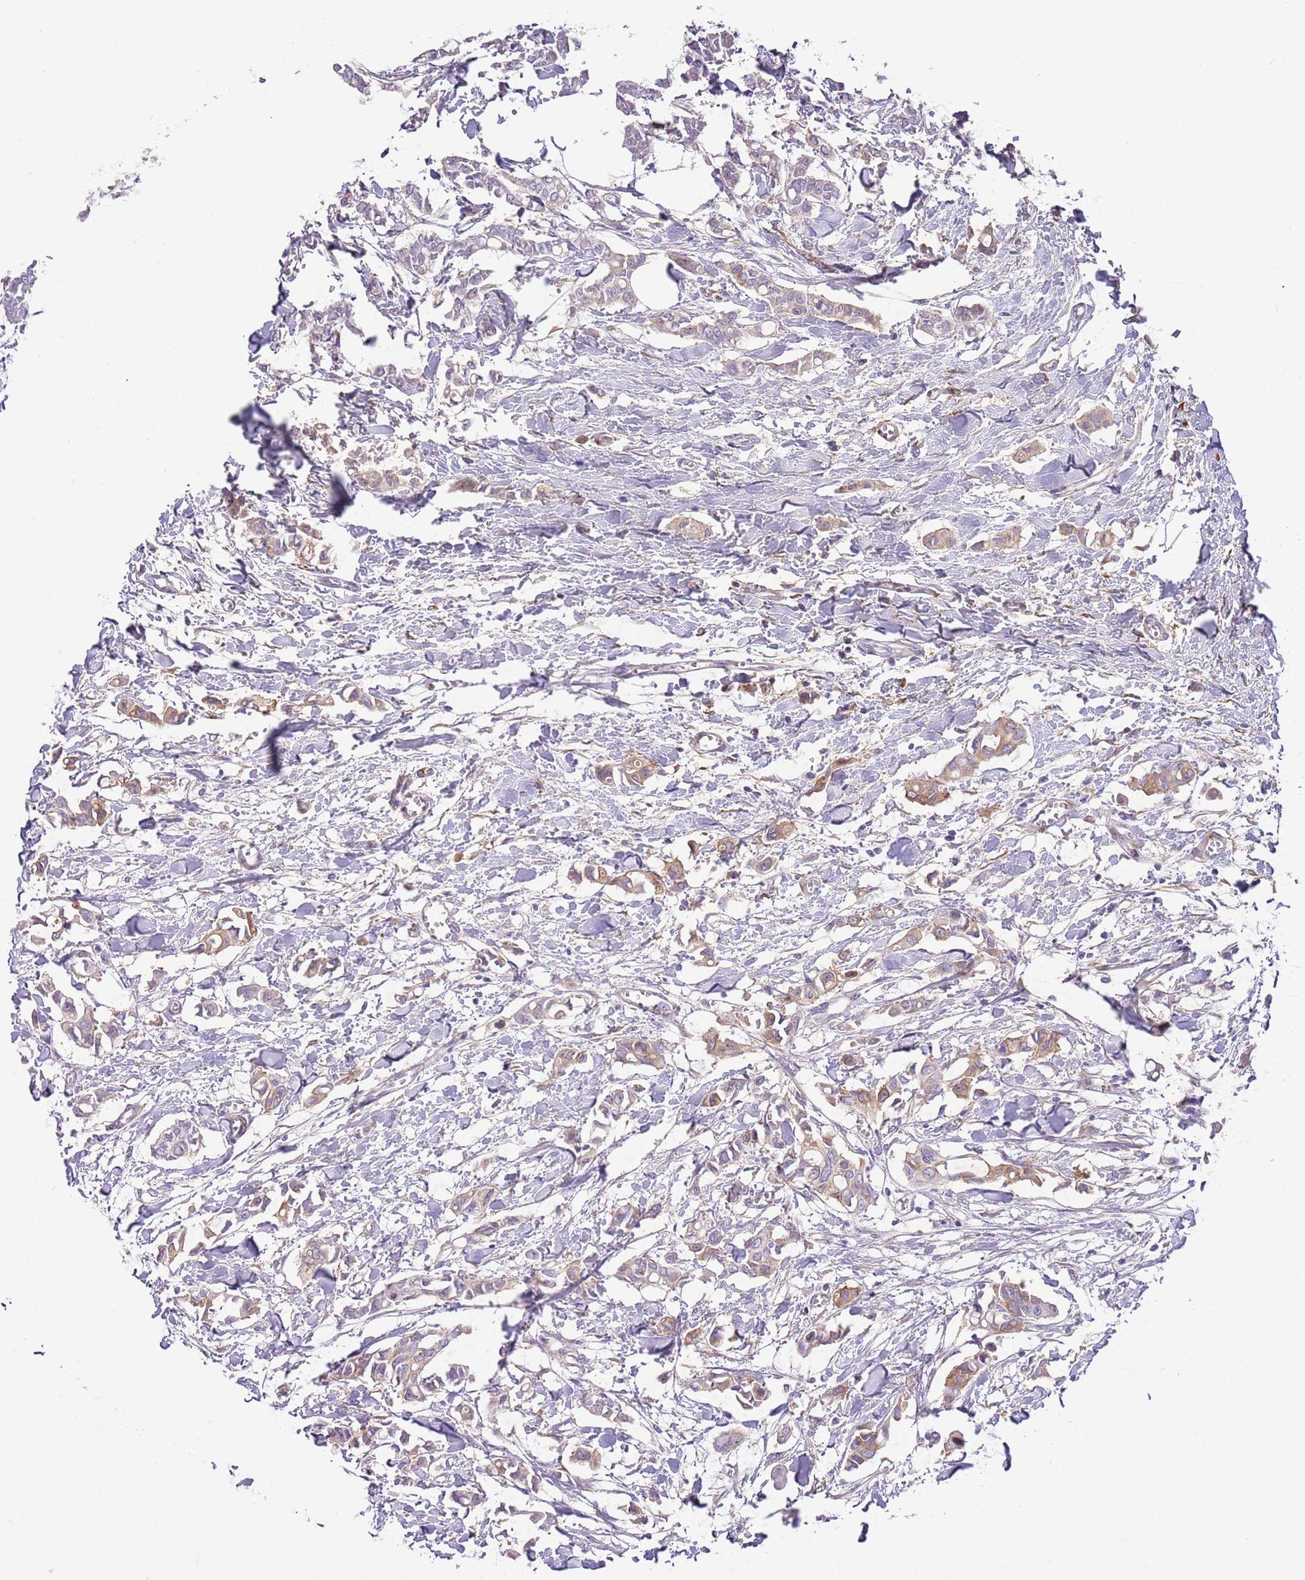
{"staining": {"intensity": "weak", "quantity": "25%-75%", "location": "cytoplasmic/membranous"}, "tissue": "breast cancer", "cell_type": "Tumor cells", "image_type": "cancer", "snomed": [{"axis": "morphology", "description": "Duct carcinoma"}, {"axis": "topography", "description": "Breast"}], "caption": "This is a micrograph of IHC staining of breast cancer, which shows weak staining in the cytoplasmic/membranous of tumor cells.", "gene": "RFK", "patient": {"sex": "female", "age": 41}}